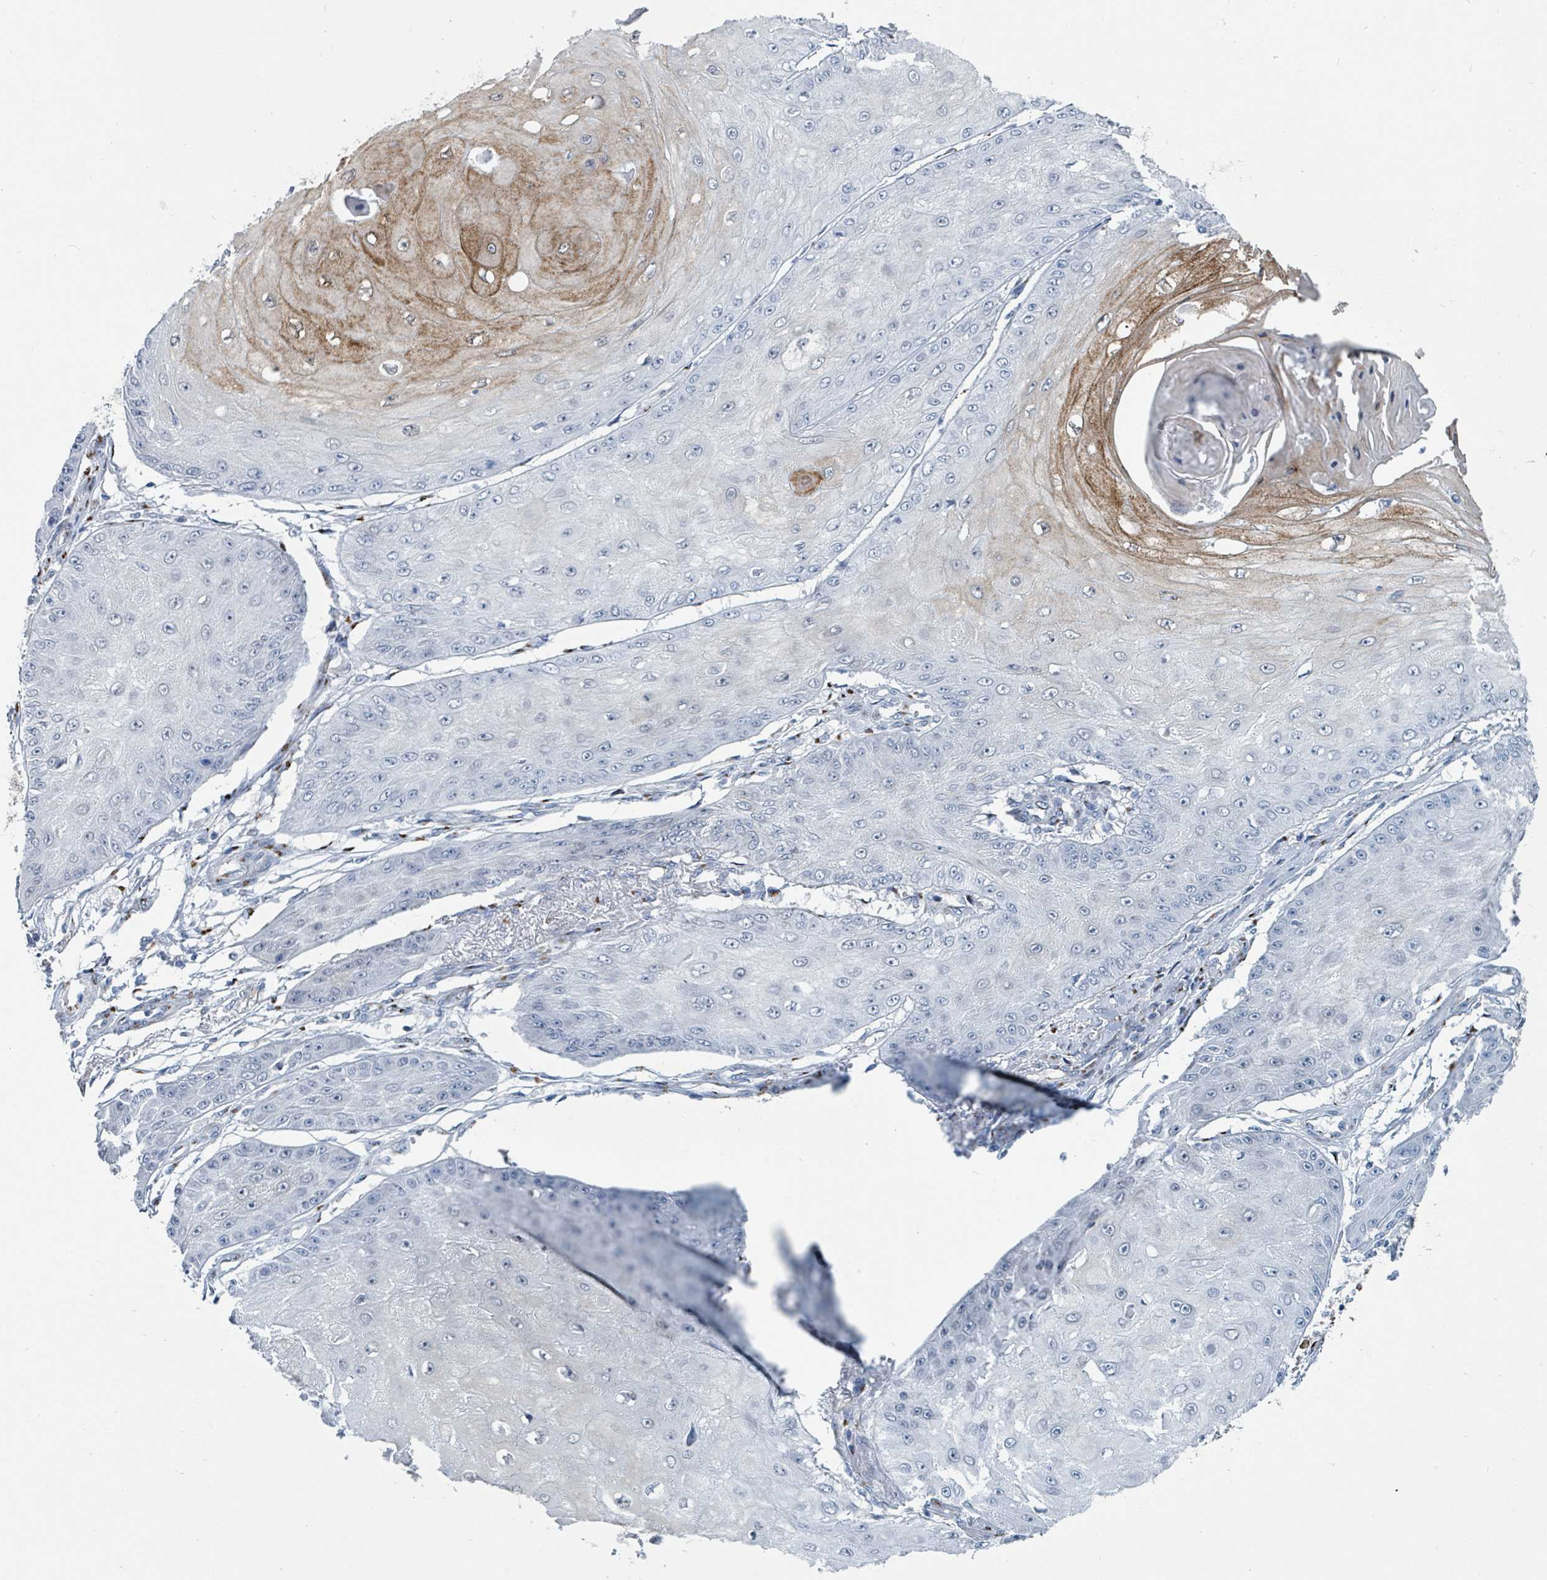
{"staining": {"intensity": "moderate", "quantity": "<25%", "location": "cytoplasmic/membranous"}, "tissue": "skin cancer", "cell_type": "Tumor cells", "image_type": "cancer", "snomed": [{"axis": "morphology", "description": "Squamous cell carcinoma, NOS"}, {"axis": "topography", "description": "Skin"}], "caption": "A micrograph of skin cancer (squamous cell carcinoma) stained for a protein displays moderate cytoplasmic/membranous brown staining in tumor cells. The staining was performed using DAB (3,3'-diaminobenzidine), with brown indicating positive protein expression. Nuclei are stained blue with hematoxylin.", "gene": "DCAF5", "patient": {"sex": "male", "age": 70}}